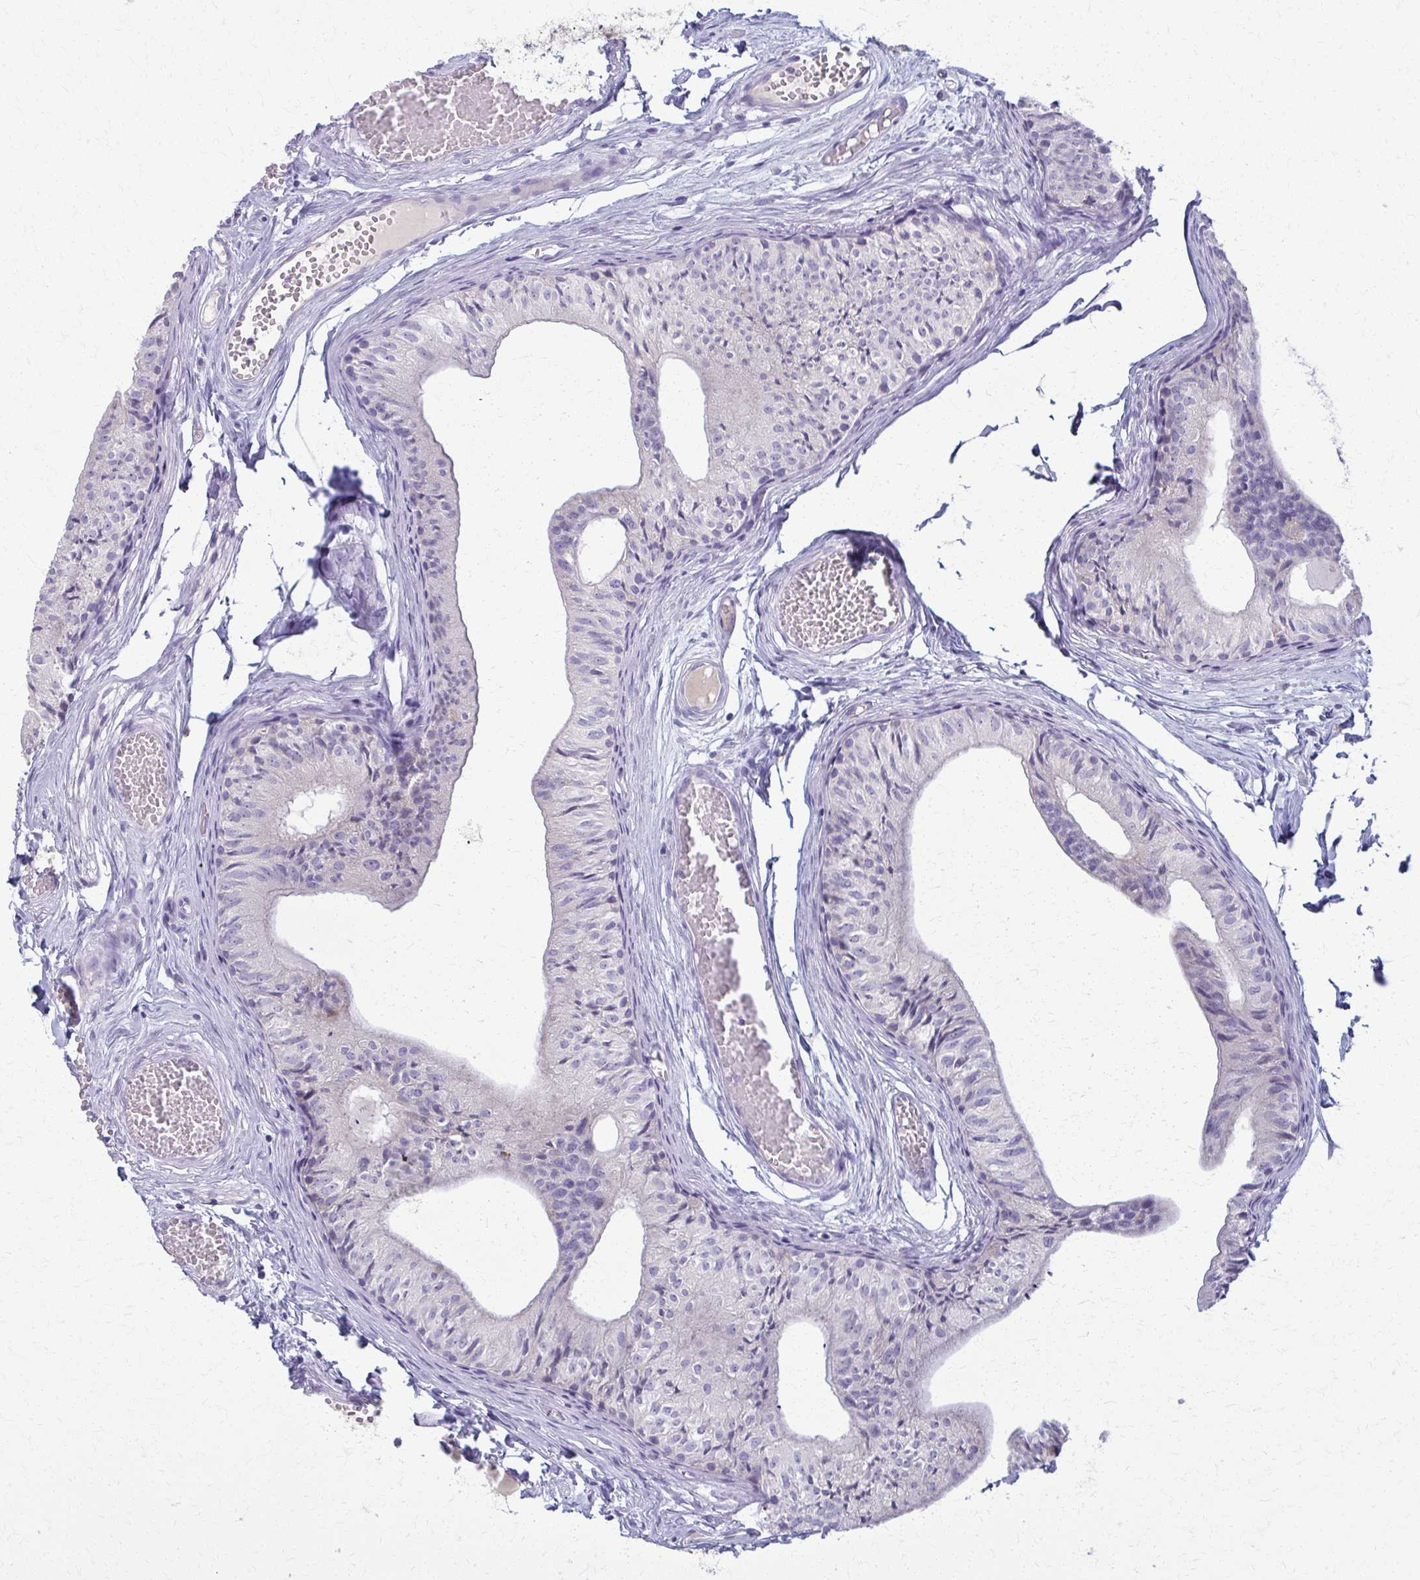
{"staining": {"intensity": "negative", "quantity": "none", "location": "none"}, "tissue": "epididymis", "cell_type": "Glandular cells", "image_type": "normal", "snomed": [{"axis": "morphology", "description": "Normal tissue, NOS"}, {"axis": "topography", "description": "Epididymis"}], "caption": "This is a micrograph of immunohistochemistry staining of benign epididymis, which shows no positivity in glandular cells.", "gene": "ENSG00000275249", "patient": {"sex": "male", "age": 25}}